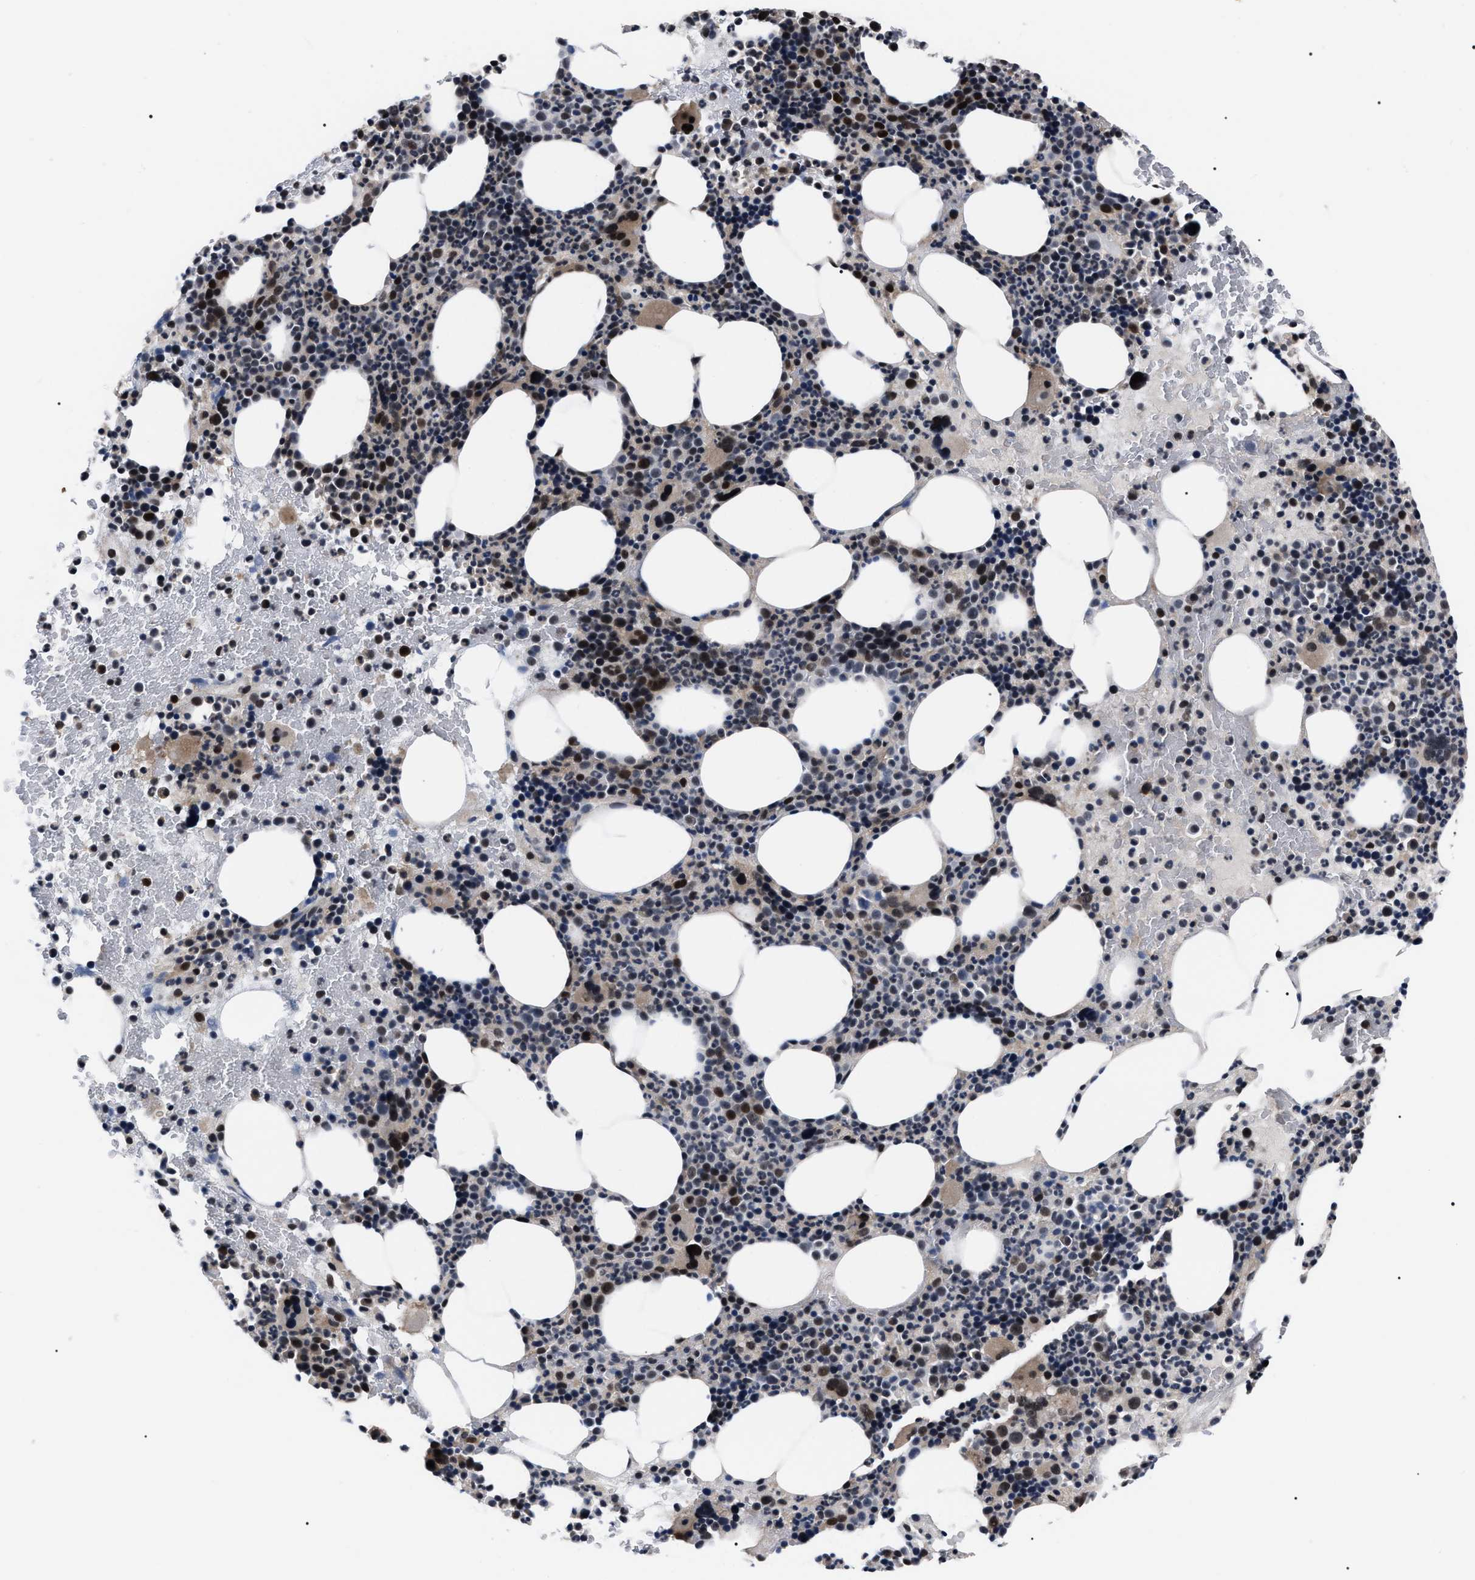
{"staining": {"intensity": "strong", "quantity": "25%-75%", "location": "nuclear"}, "tissue": "bone marrow", "cell_type": "Hematopoietic cells", "image_type": "normal", "snomed": [{"axis": "morphology", "description": "Normal tissue, NOS"}, {"axis": "morphology", "description": "Inflammation, NOS"}, {"axis": "topography", "description": "Bone marrow"}], "caption": "An immunohistochemistry image of unremarkable tissue is shown. Protein staining in brown shows strong nuclear positivity in bone marrow within hematopoietic cells. (DAB IHC with brightfield microscopy, high magnification).", "gene": "CSNK2A1", "patient": {"sex": "male", "age": 73}}